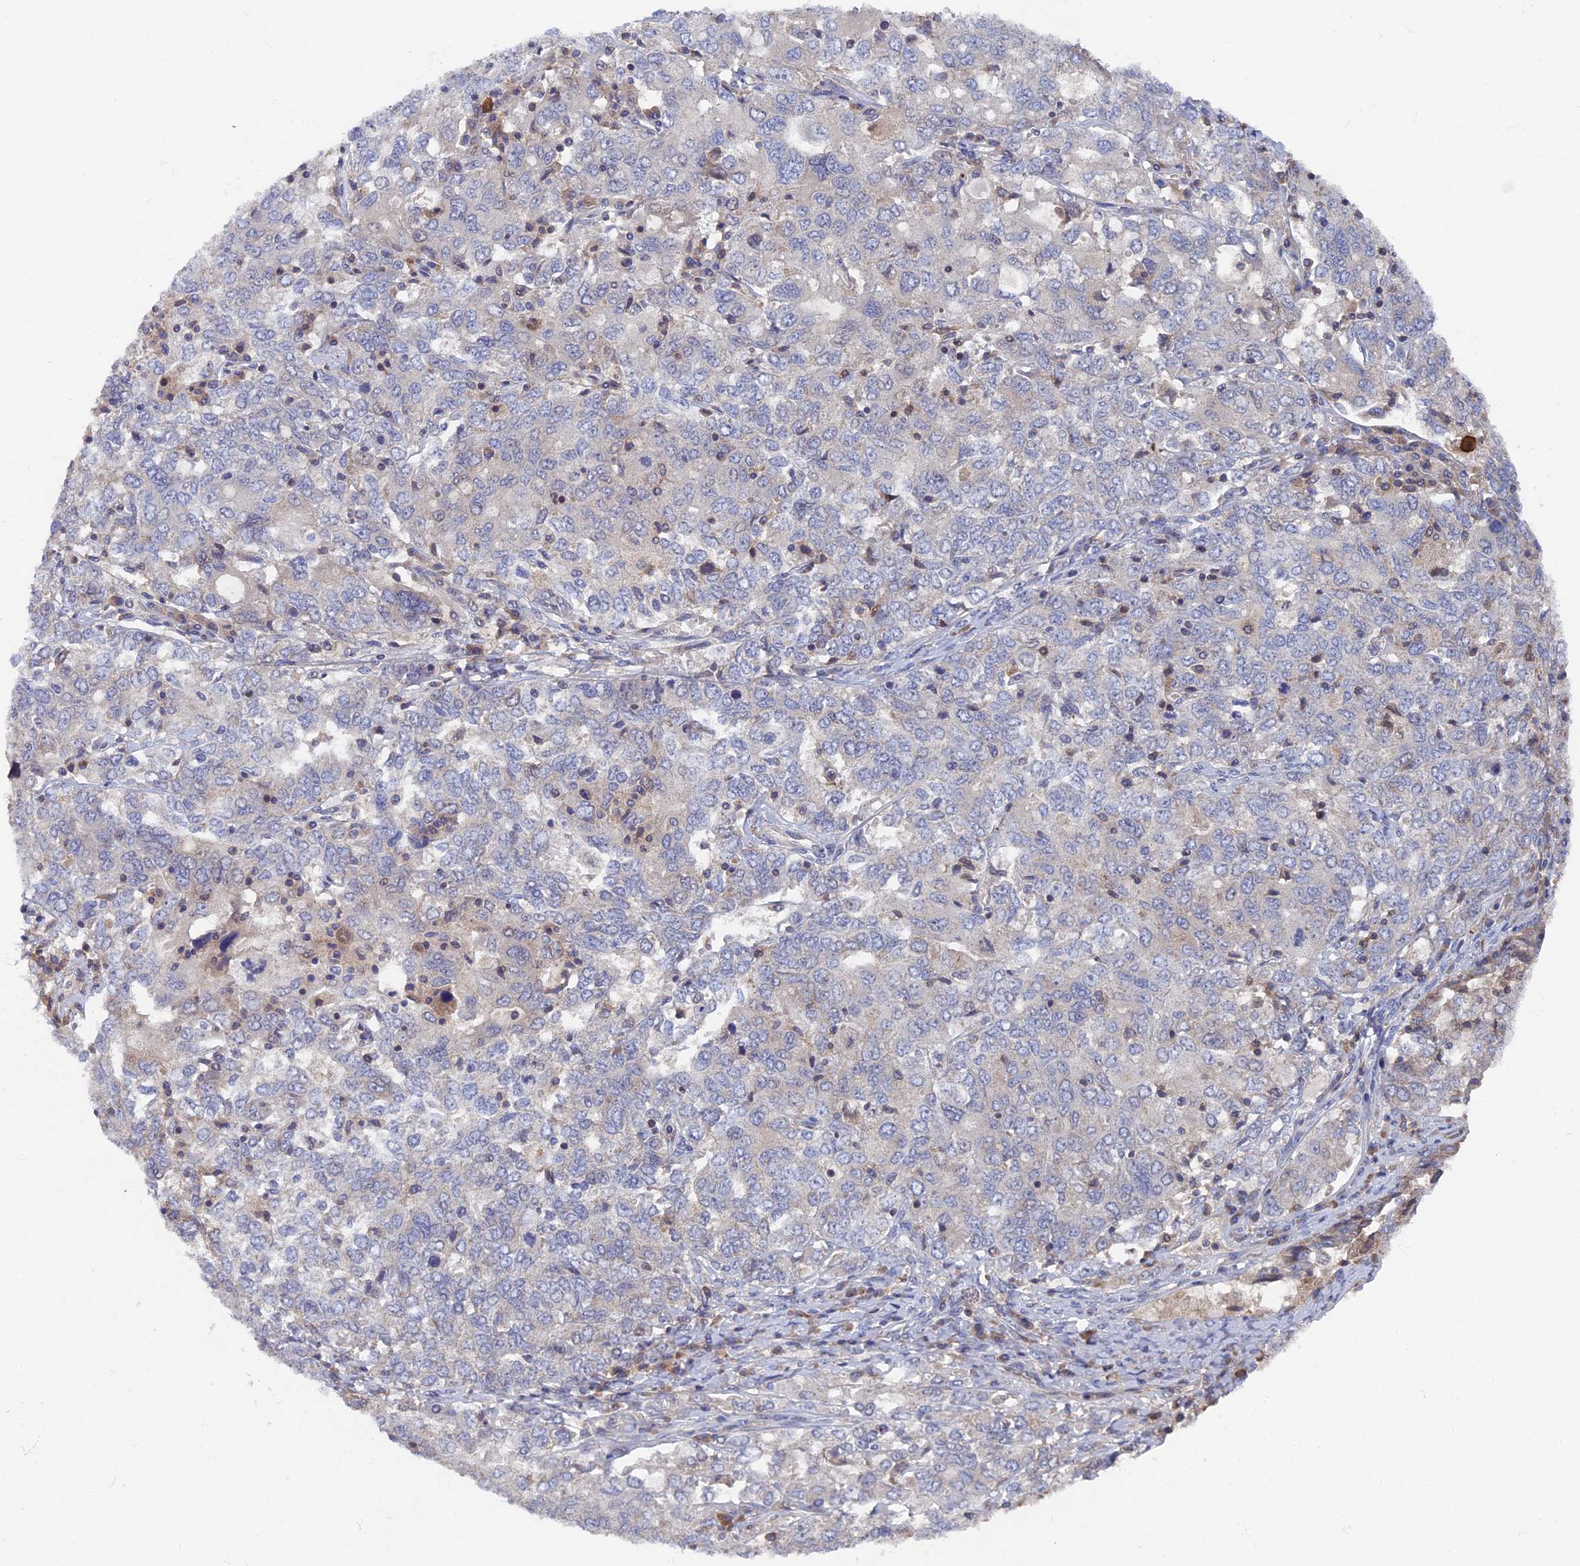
{"staining": {"intensity": "negative", "quantity": "none", "location": "none"}, "tissue": "ovarian cancer", "cell_type": "Tumor cells", "image_type": "cancer", "snomed": [{"axis": "morphology", "description": "Carcinoma, endometroid"}, {"axis": "topography", "description": "Ovary"}], "caption": "Immunohistochemistry micrograph of endometroid carcinoma (ovarian) stained for a protein (brown), which shows no staining in tumor cells. Nuclei are stained in blue.", "gene": "TNK2", "patient": {"sex": "female", "age": 62}}